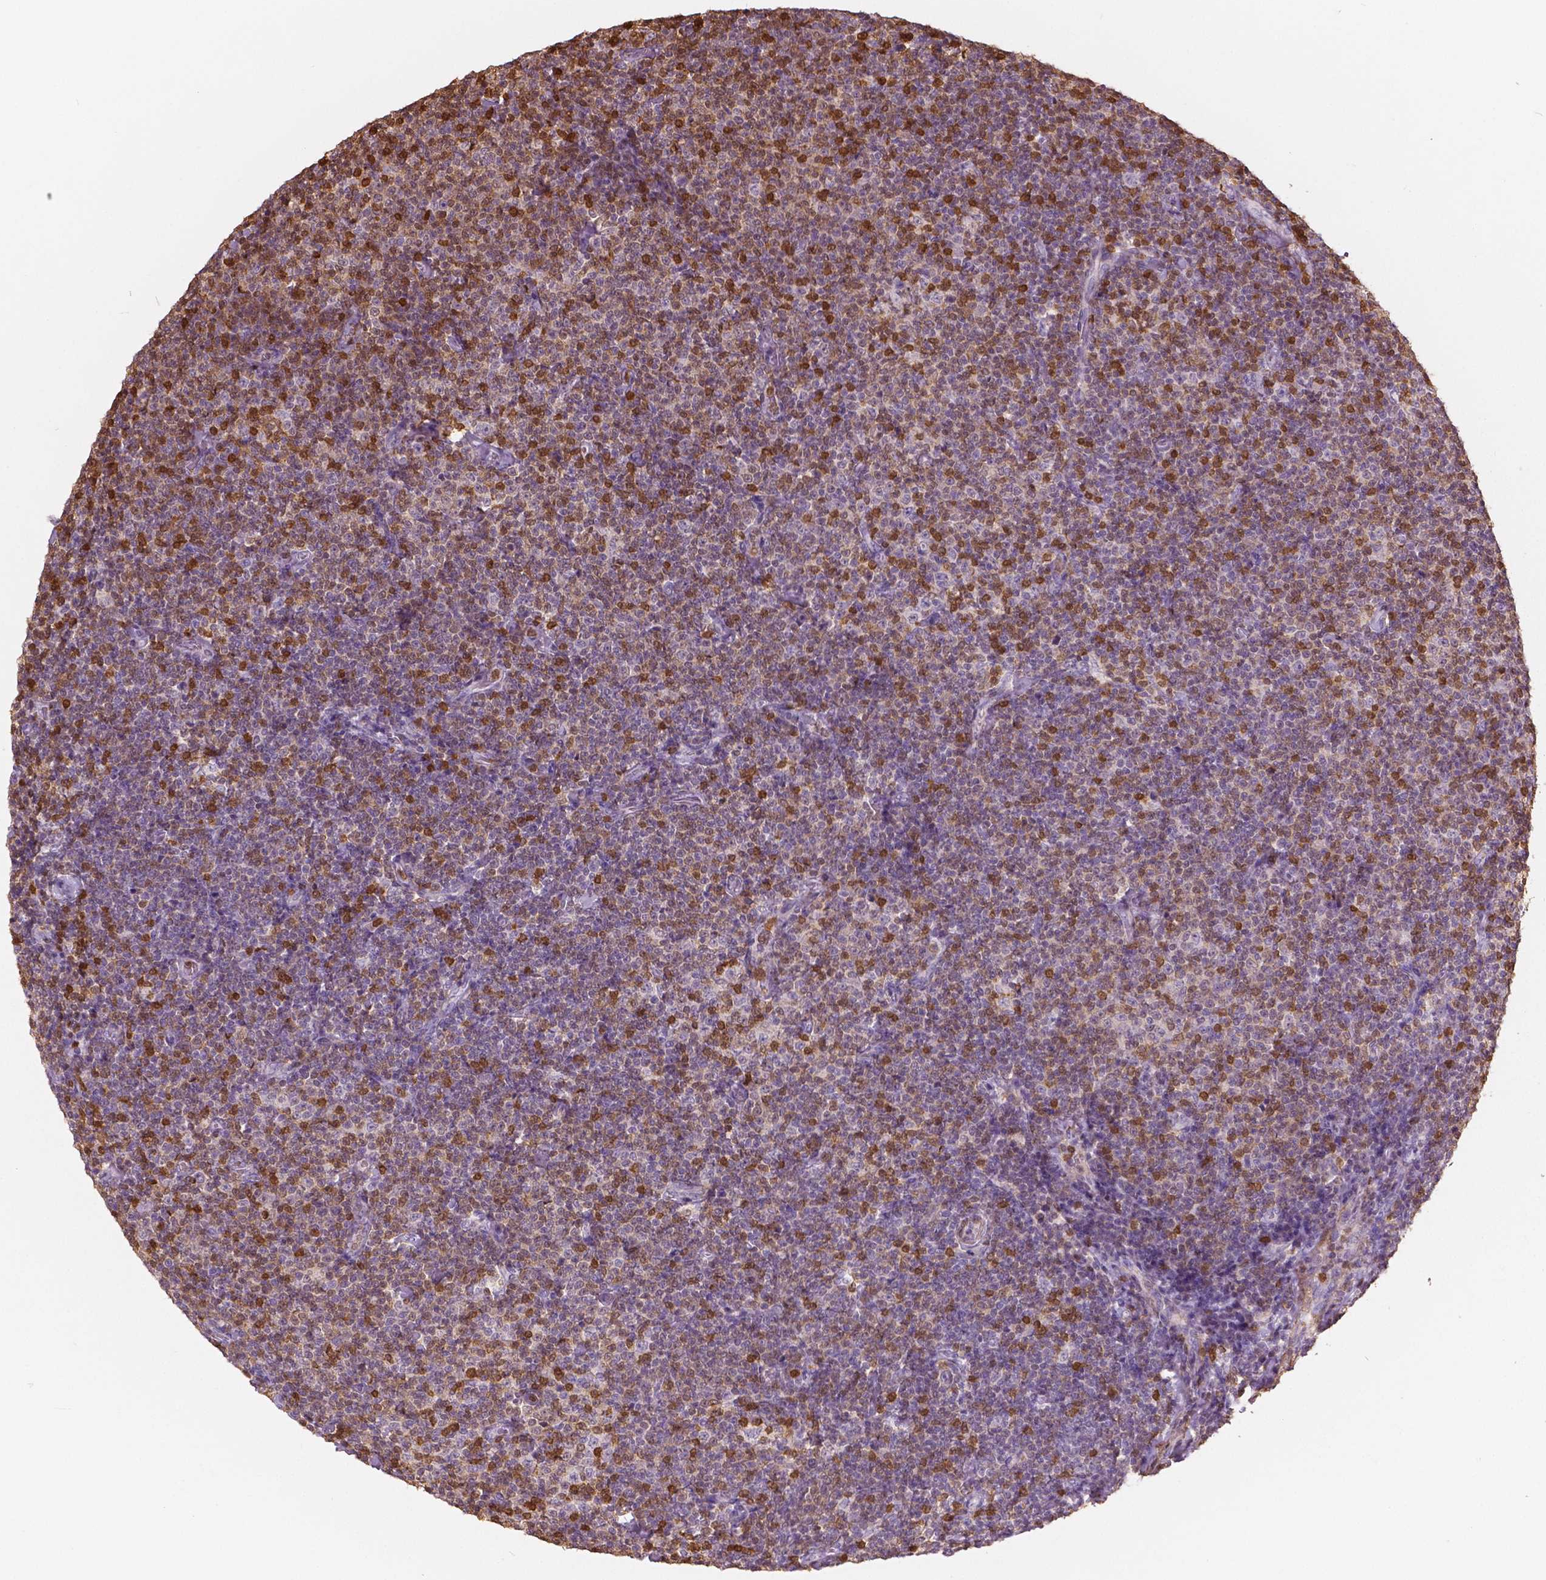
{"staining": {"intensity": "moderate", "quantity": "25%-75%", "location": "cytoplasmic/membranous"}, "tissue": "lymphoma", "cell_type": "Tumor cells", "image_type": "cancer", "snomed": [{"axis": "morphology", "description": "Malignant lymphoma, non-Hodgkin's type, Low grade"}, {"axis": "topography", "description": "Lymph node"}], "caption": "A high-resolution image shows IHC staining of low-grade malignant lymphoma, non-Hodgkin's type, which reveals moderate cytoplasmic/membranous positivity in approximately 25%-75% of tumor cells.", "gene": "S100A4", "patient": {"sex": "male", "age": 81}}